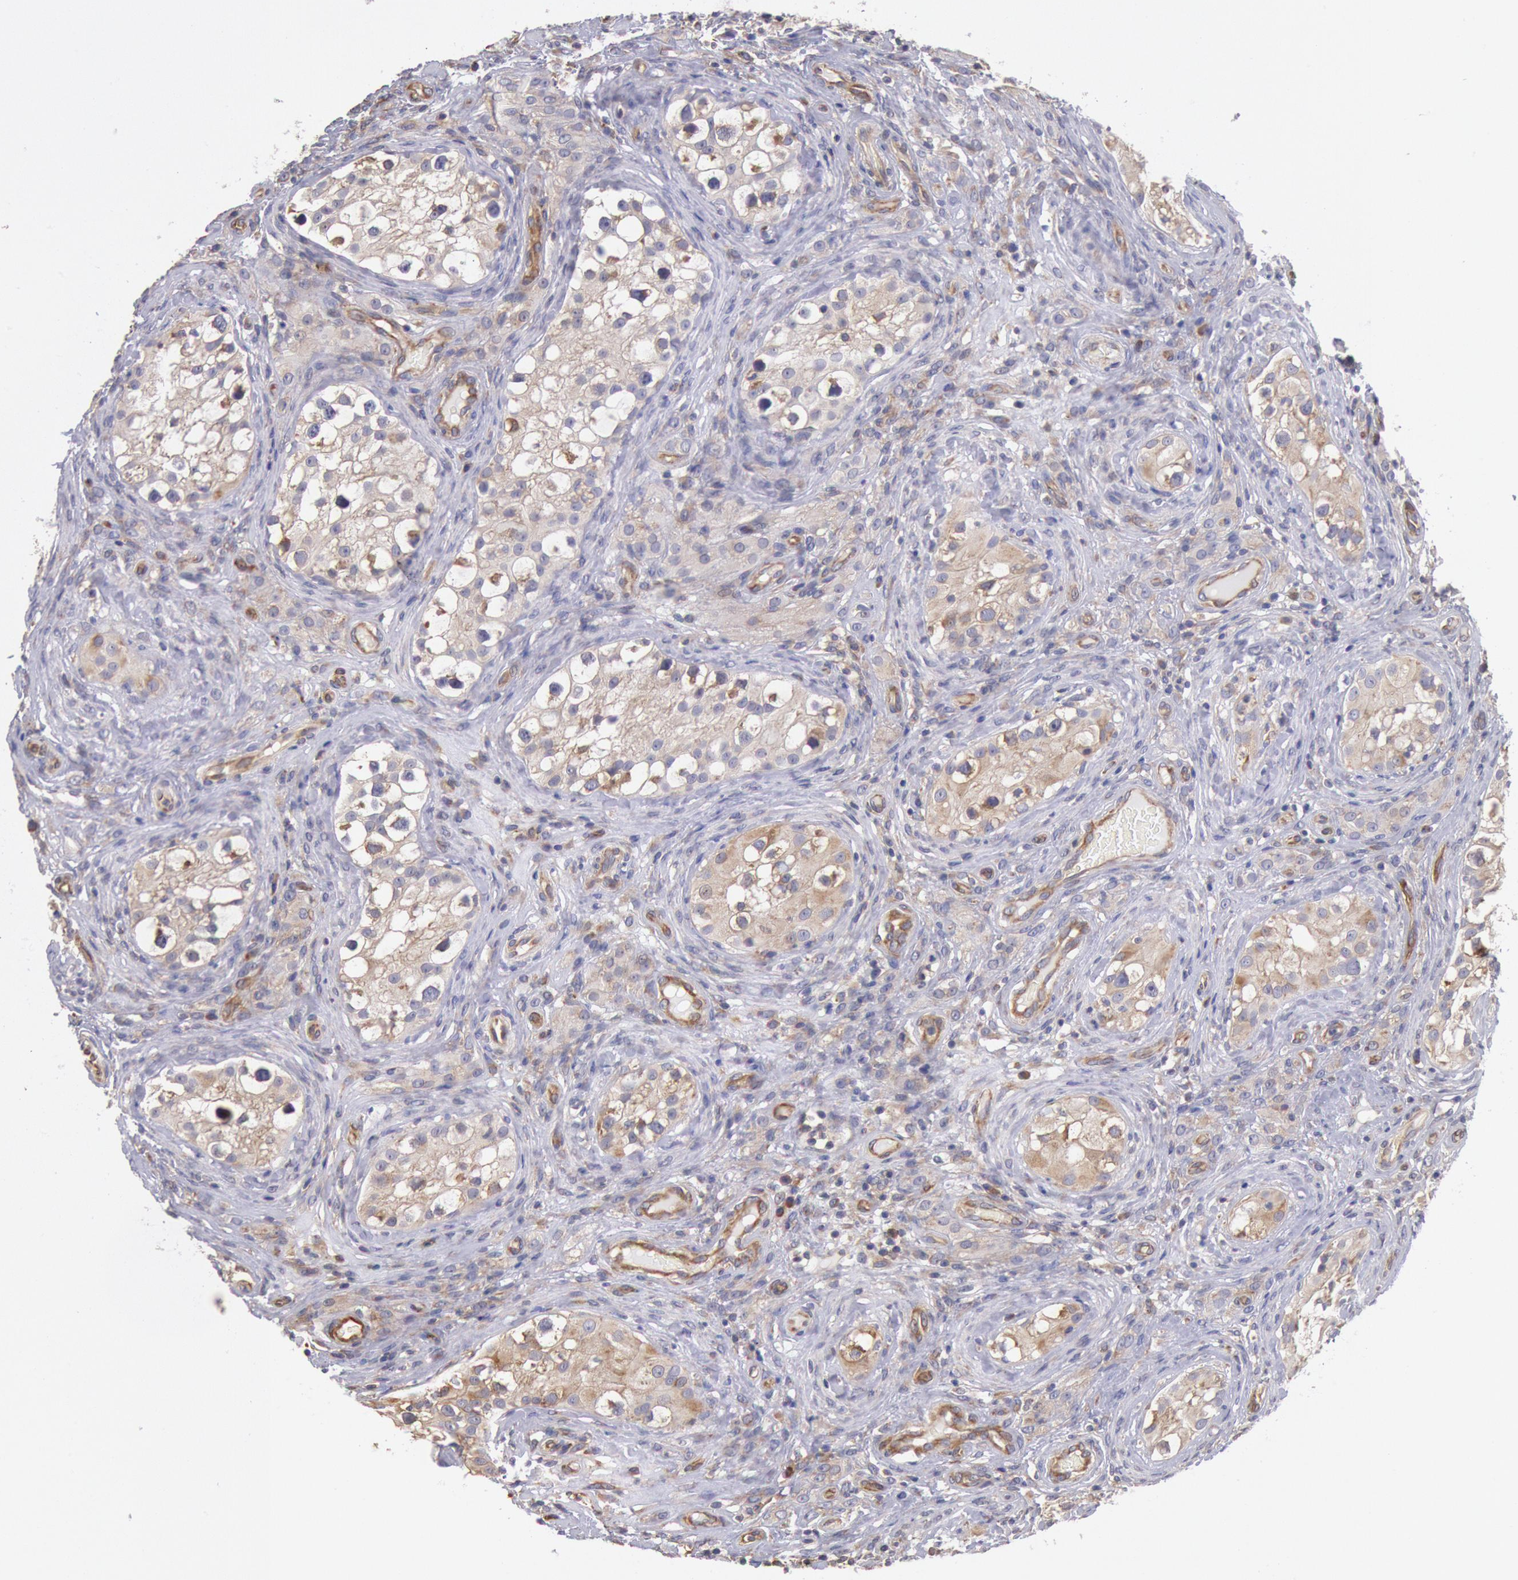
{"staining": {"intensity": "moderate", "quantity": ">75%", "location": "cytoplasmic/membranous"}, "tissue": "testis cancer", "cell_type": "Tumor cells", "image_type": "cancer", "snomed": [{"axis": "morphology", "description": "Carcinoma, Embryonal, NOS"}, {"axis": "topography", "description": "Testis"}], "caption": "Testis cancer was stained to show a protein in brown. There is medium levels of moderate cytoplasmic/membranous positivity in about >75% of tumor cells.", "gene": "DRG1", "patient": {"sex": "male", "age": 31}}